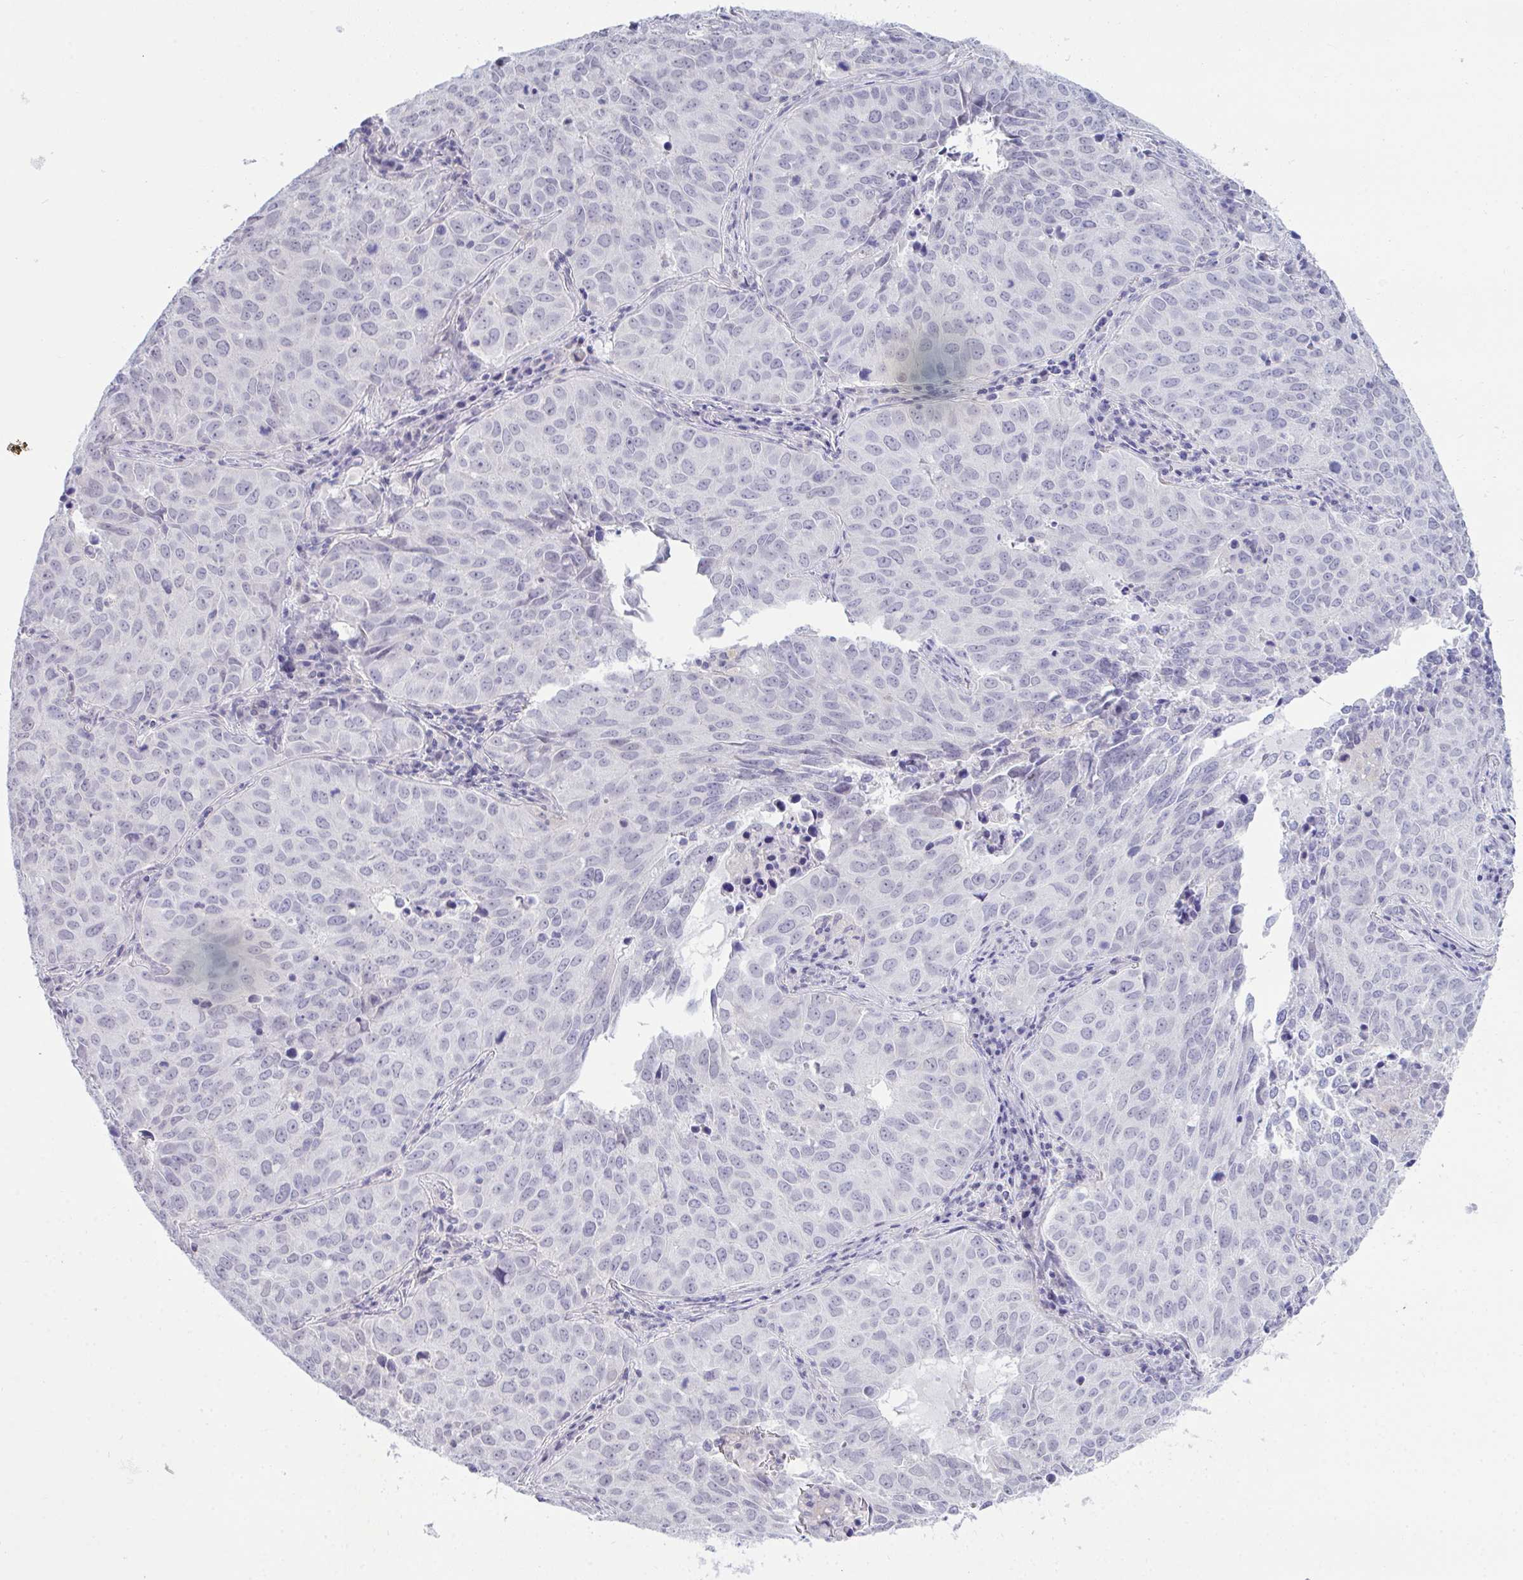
{"staining": {"intensity": "negative", "quantity": "none", "location": "none"}, "tissue": "lung cancer", "cell_type": "Tumor cells", "image_type": "cancer", "snomed": [{"axis": "morphology", "description": "Adenocarcinoma, NOS"}, {"axis": "topography", "description": "Lung"}], "caption": "Tumor cells show no significant expression in adenocarcinoma (lung).", "gene": "ATP6V0D2", "patient": {"sex": "female", "age": 50}}